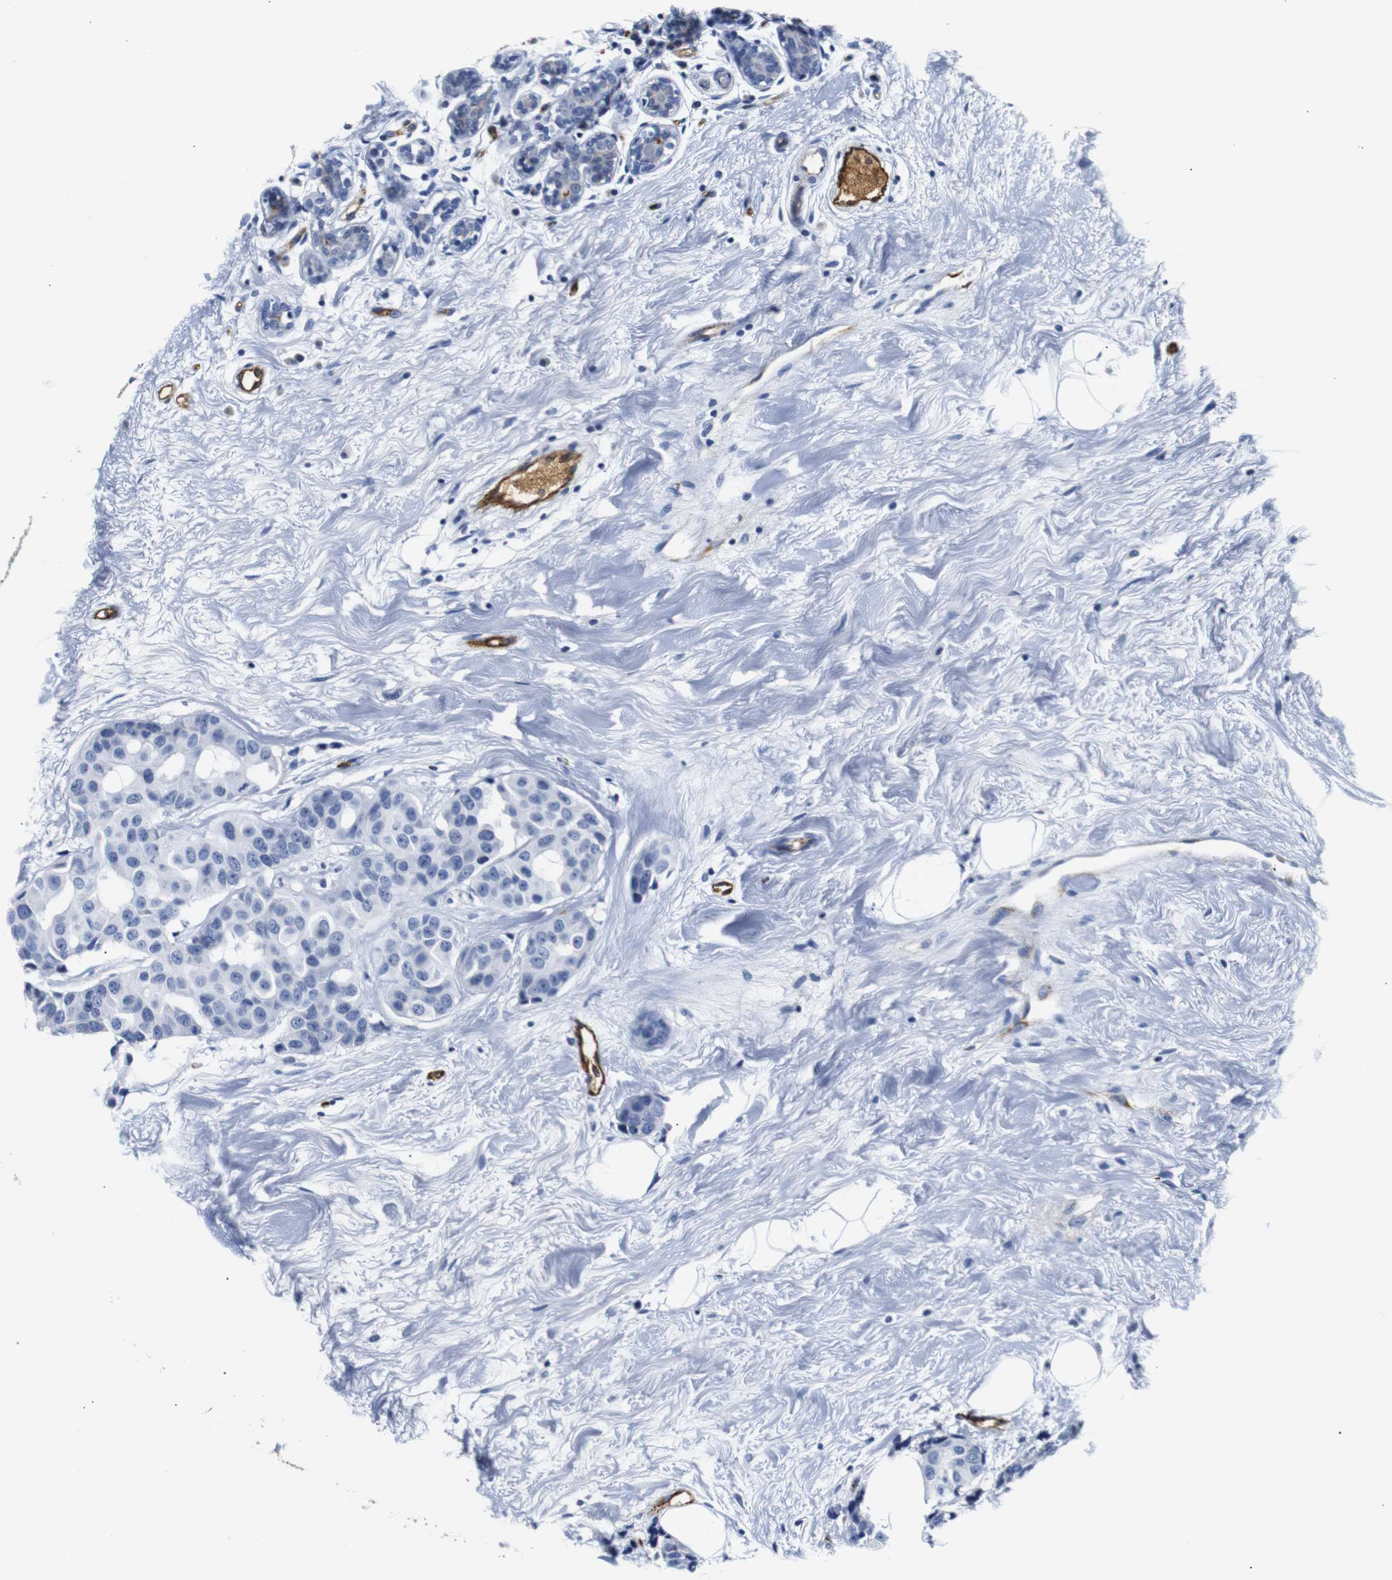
{"staining": {"intensity": "negative", "quantity": "none", "location": "none"}, "tissue": "breast cancer", "cell_type": "Tumor cells", "image_type": "cancer", "snomed": [{"axis": "morphology", "description": "Normal tissue, NOS"}, {"axis": "morphology", "description": "Duct carcinoma"}, {"axis": "topography", "description": "Breast"}], "caption": "Image shows no significant protein staining in tumor cells of breast cancer.", "gene": "MUC4", "patient": {"sex": "female", "age": 39}}